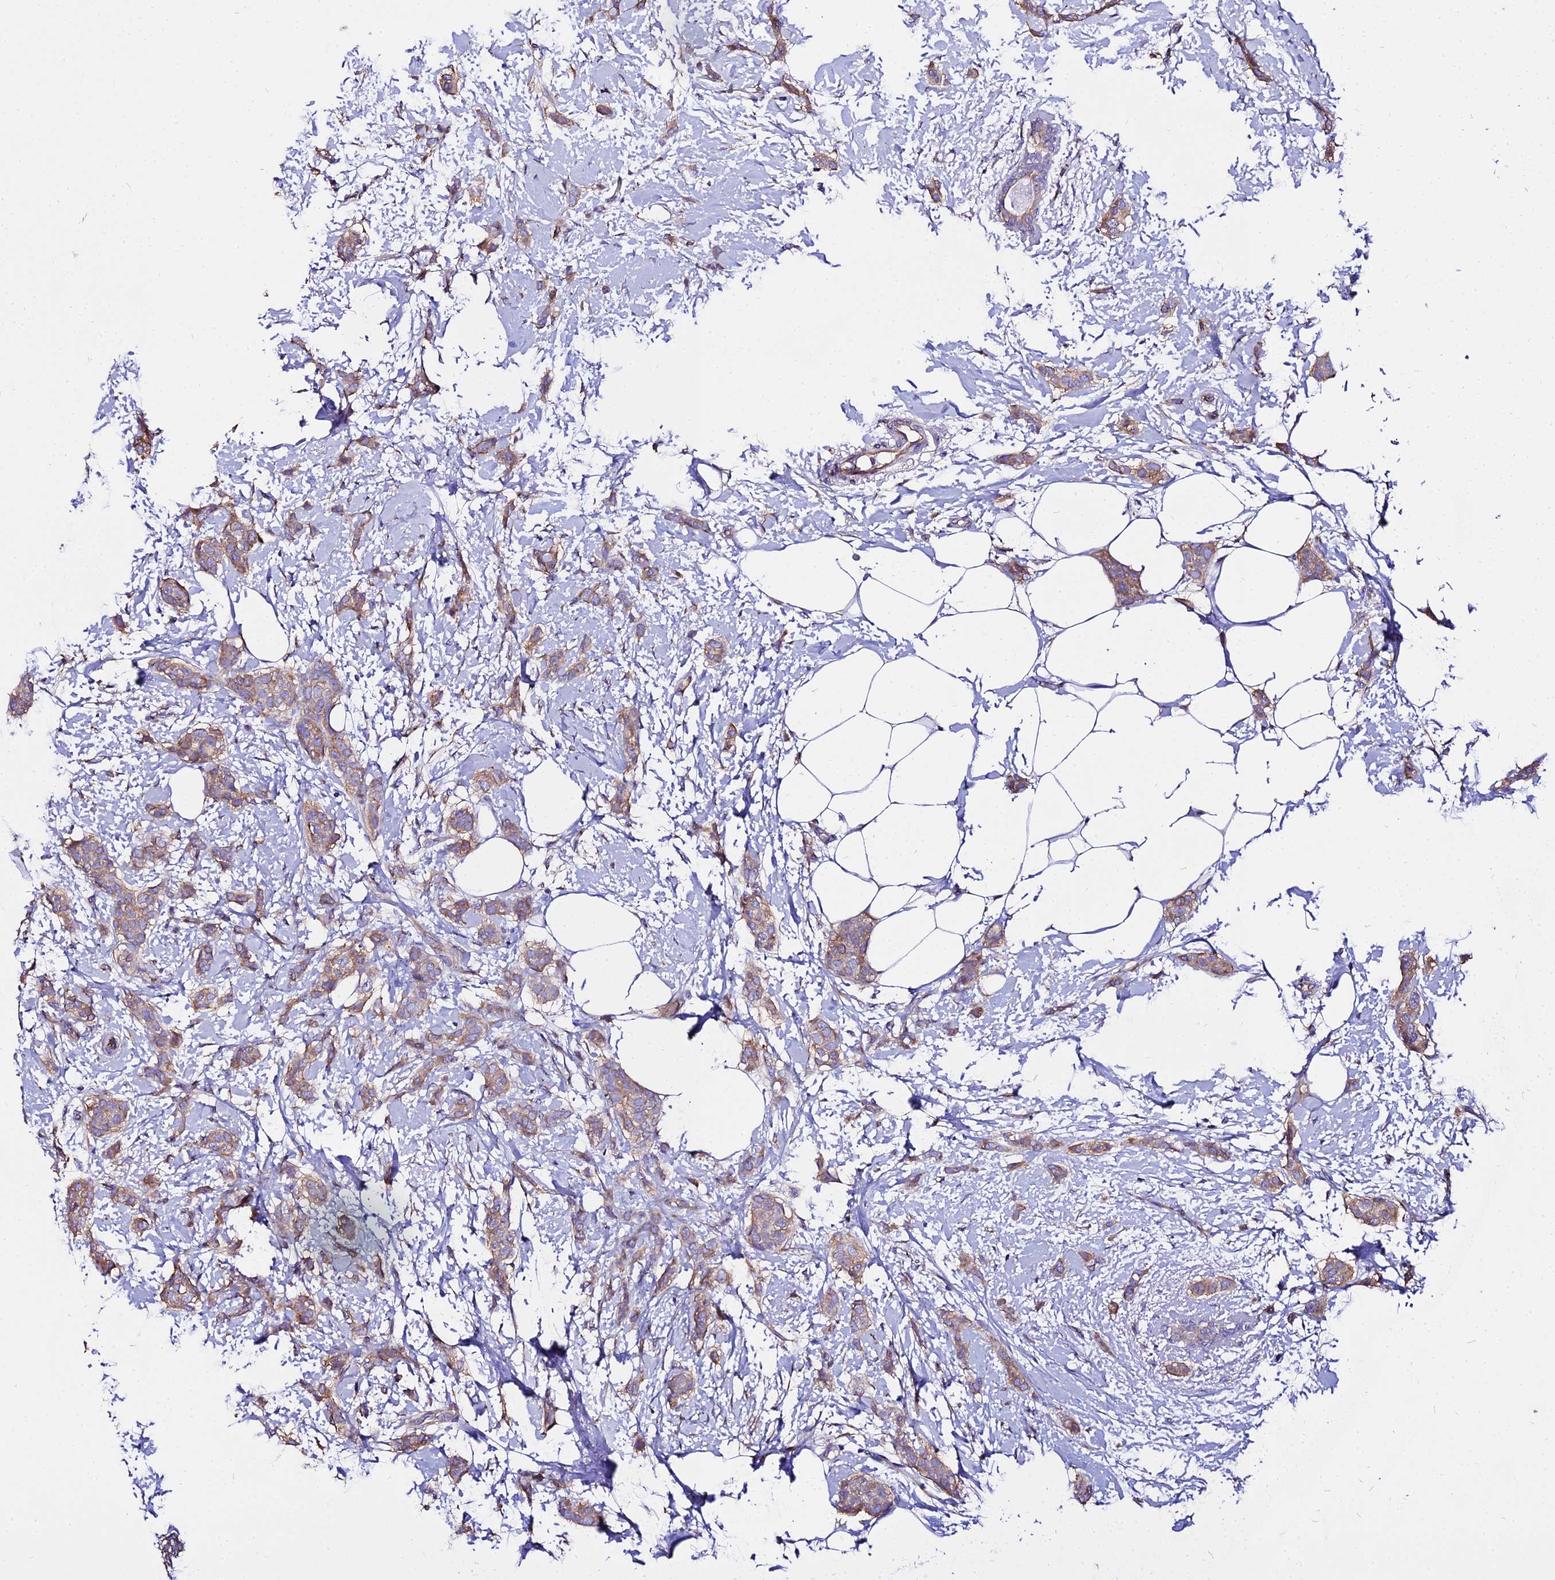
{"staining": {"intensity": "moderate", "quantity": ">75%", "location": "cytoplasmic/membranous"}, "tissue": "breast cancer", "cell_type": "Tumor cells", "image_type": "cancer", "snomed": [{"axis": "morphology", "description": "Duct carcinoma"}, {"axis": "topography", "description": "Breast"}], "caption": "About >75% of tumor cells in human breast infiltrating ductal carcinoma display moderate cytoplasmic/membranous protein positivity as visualized by brown immunohistochemical staining.", "gene": "TUBA3D", "patient": {"sex": "female", "age": 72}}